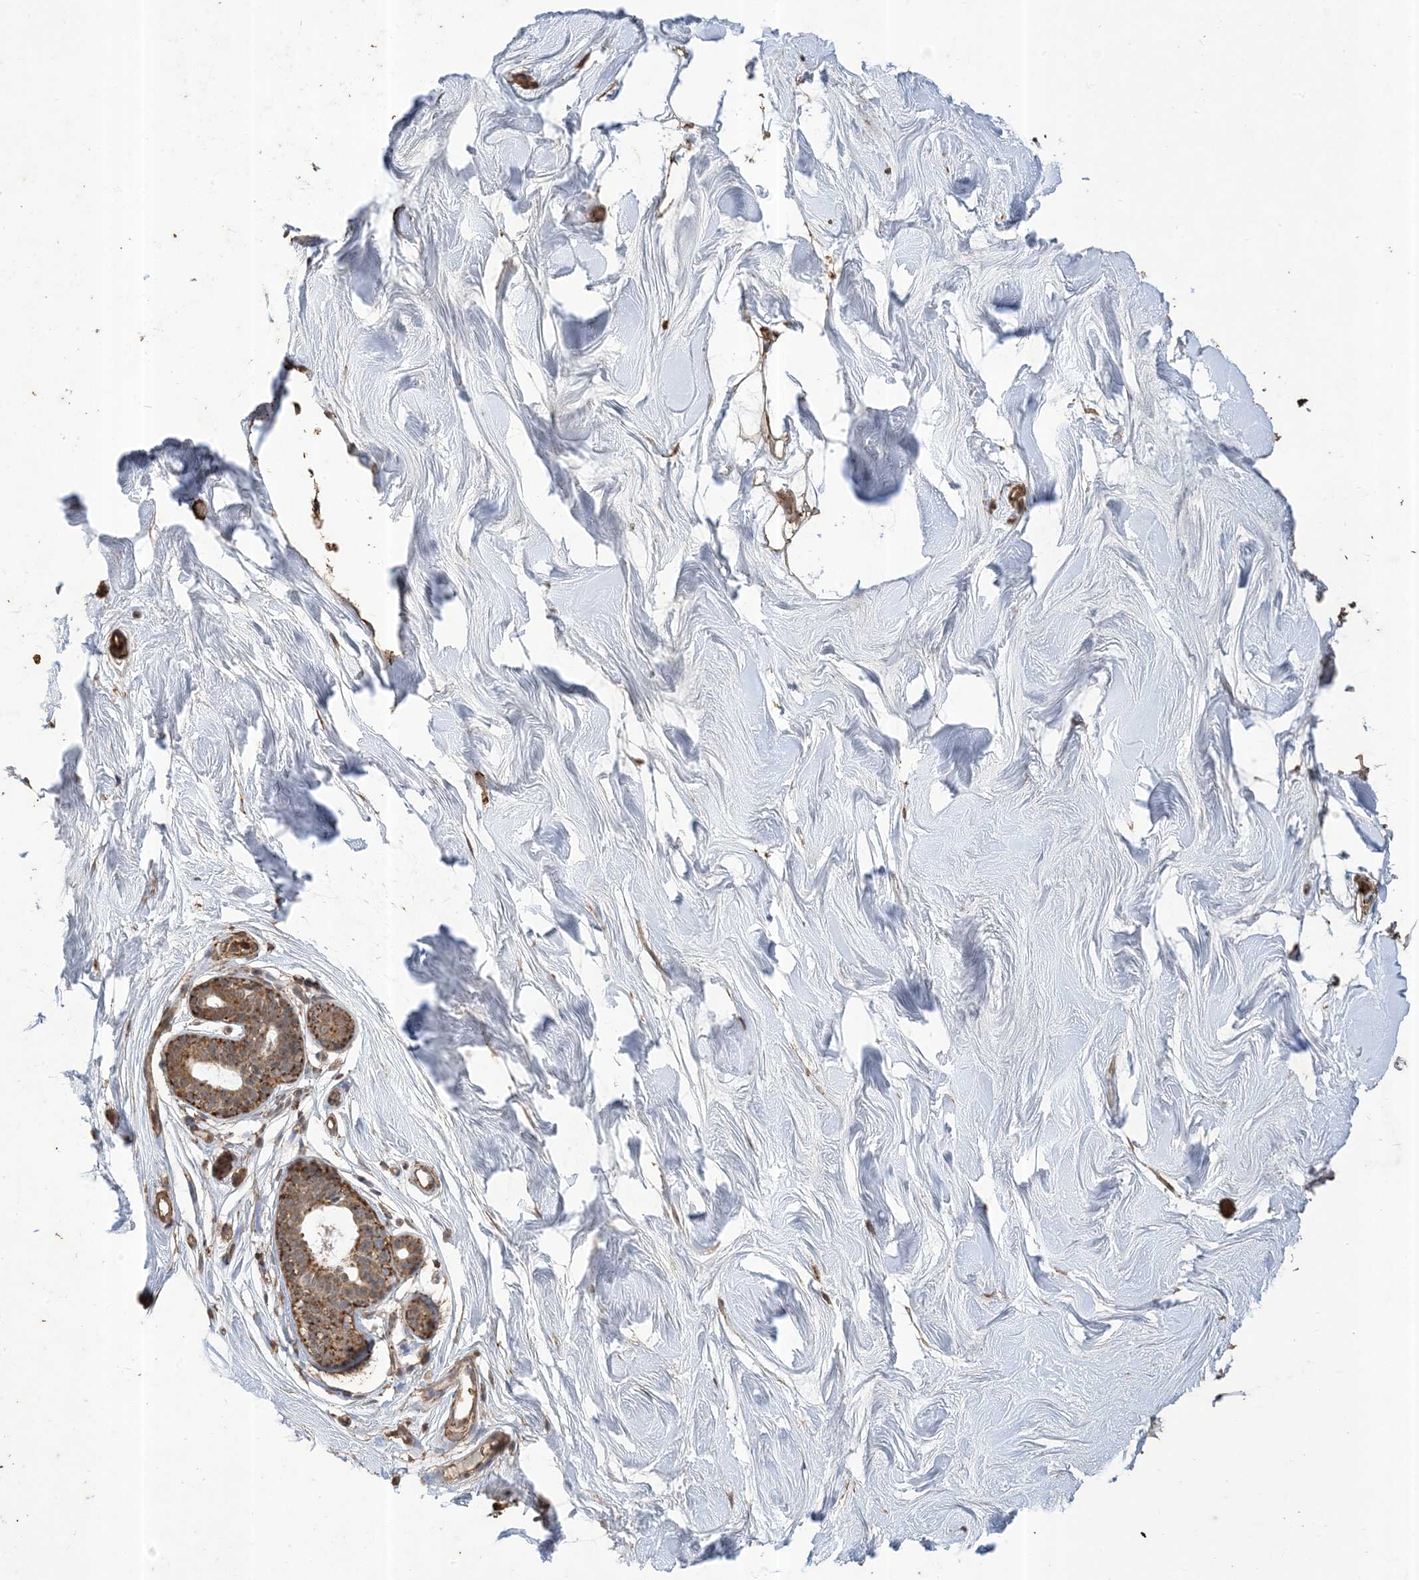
{"staining": {"intensity": "moderate", "quantity": "25%-75%", "location": "cytoplasmic/membranous"}, "tissue": "breast", "cell_type": "Adipocytes", "image_type": "normal", "snomed": [{"axis": "morphology", "description": "Normal tissue, NOS"}, {"axis": "topography", "description": "Breast"}], "caption": "The immunohistochemical stain labels moderate cytoplasmic/membranous staining in adipocytes of benign breast. Immunohistochemistry (ihc) stains the protein in brown and the nuclei are stained blue.", "gene": "HPS4", "patient": {"sex": "female", "age": 26}}